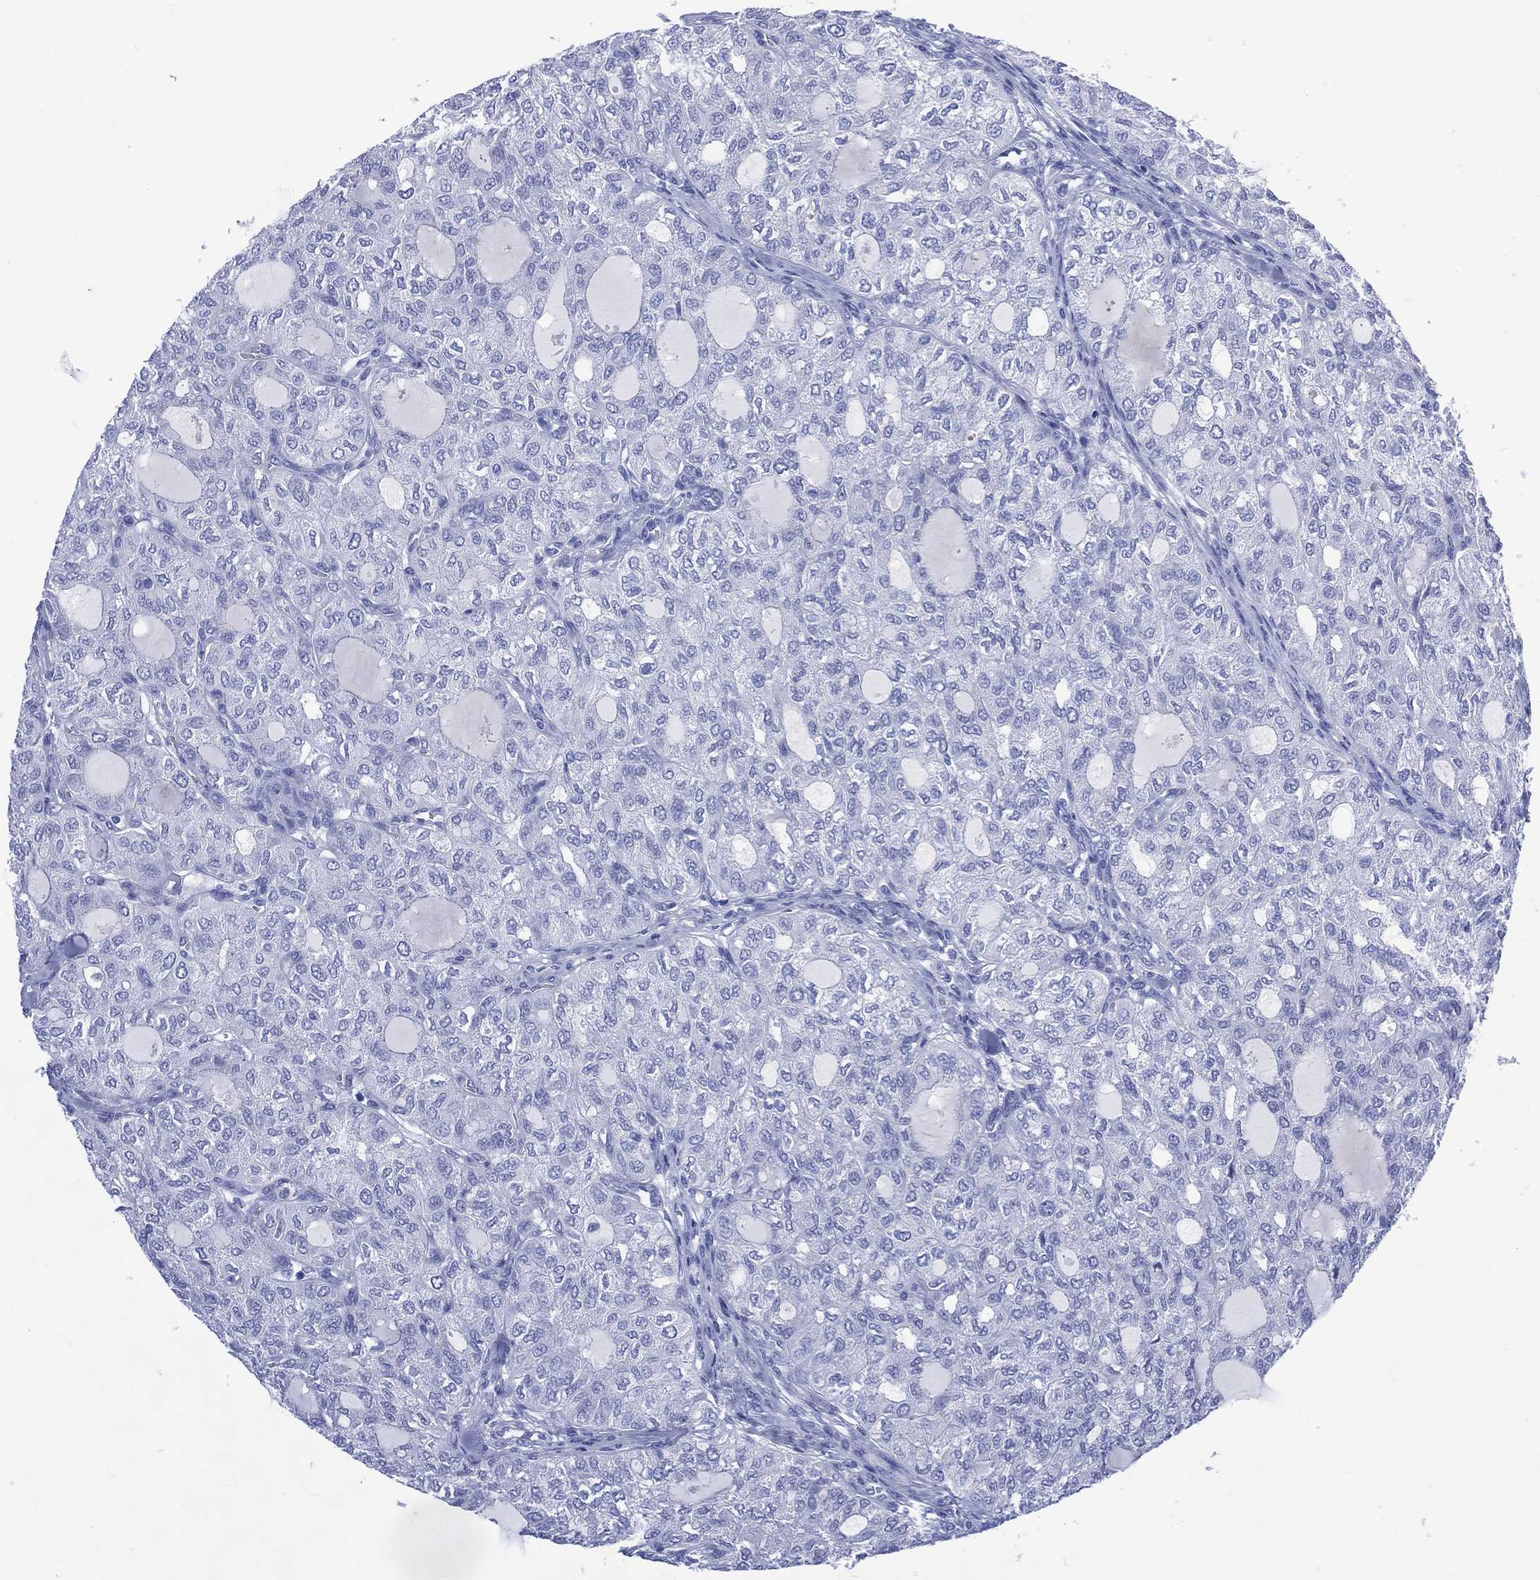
{"staining": {"intensity": "negative", "quantity": "none", "location": "none"}, "tissue": "thyroid cancer", "cell_type": "Tumor cells", "image_type": "cancer", "snomed": [{"axis": "morphology", "description": "Follicular adenoma carcinoma, NOS"}, {"axis": "topography", "description": "Thyroid gland"}], "caption": "A micrograph of human follicular adenoma carcinoma (thyroid) is negative for staining in tumor cells.", "gene": "SHCBP1L", "patient": {"sex": "male", "age": 75}}